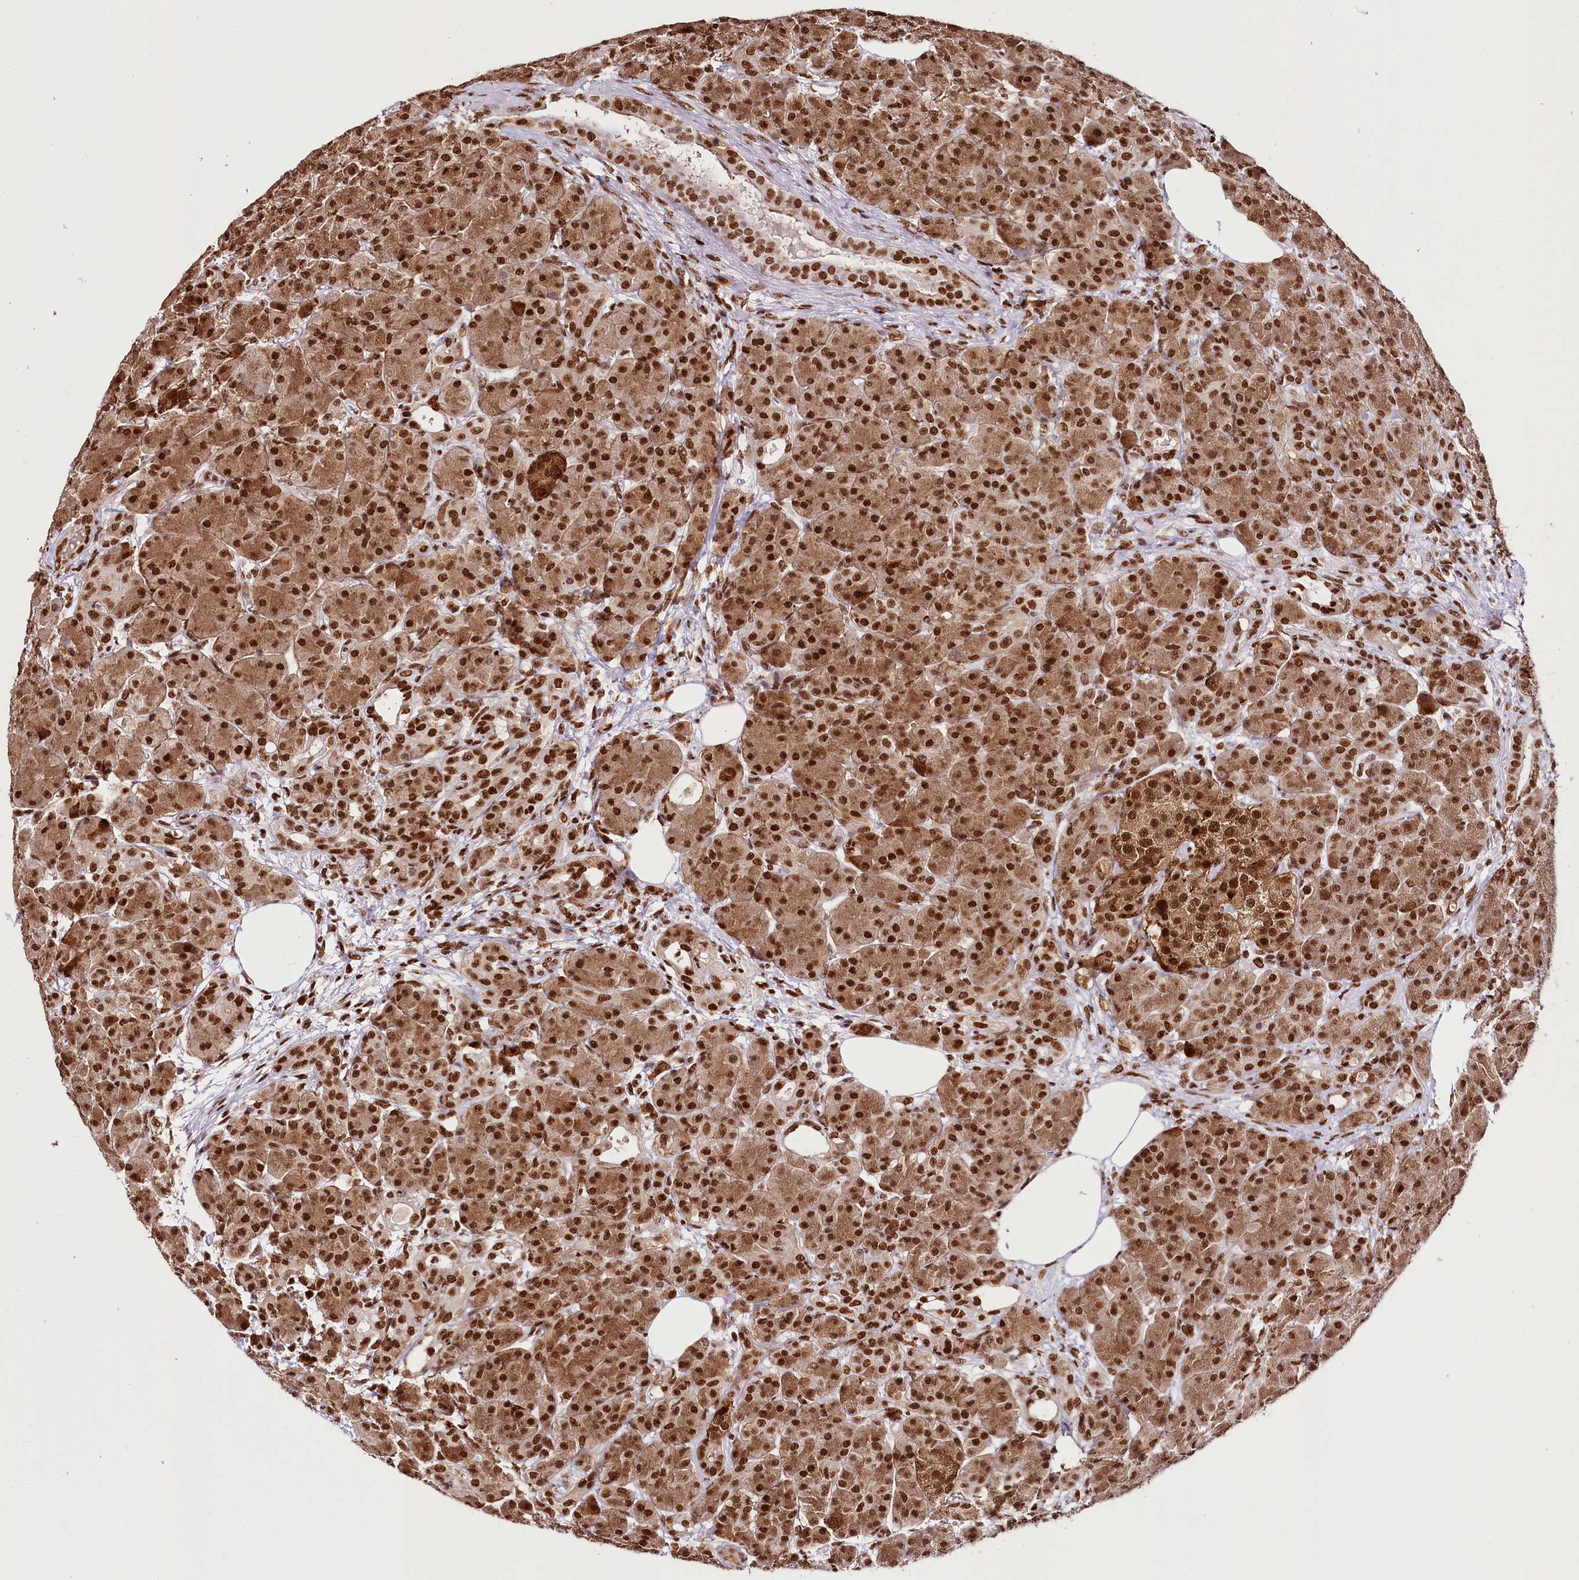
{"staining": {"intensity": "strong", "quantity": ">75%", "location": "cytoplasmic/membranous,nuclear"}, "tissue": "pancreas", "cell_type": "Exocrine glandular cells", "image_type": "normal", "snomed": [{"axis": "morphology", "description": "Normal tissue, NOS"}, {"axis": "topography", "description": "Pancreas"}], "caption": "Protein staining displays strong cytoplasmic/membranous,nuclear staining in about >75% of exocrine glandular cells in normal pancreas. Using DAB (brown) and hematoxylin (blue) stains, captured at high magnification using brightfield microscopy.", "gene": "SMARCE1", "patient": {"sex": "male", "age": 63}}